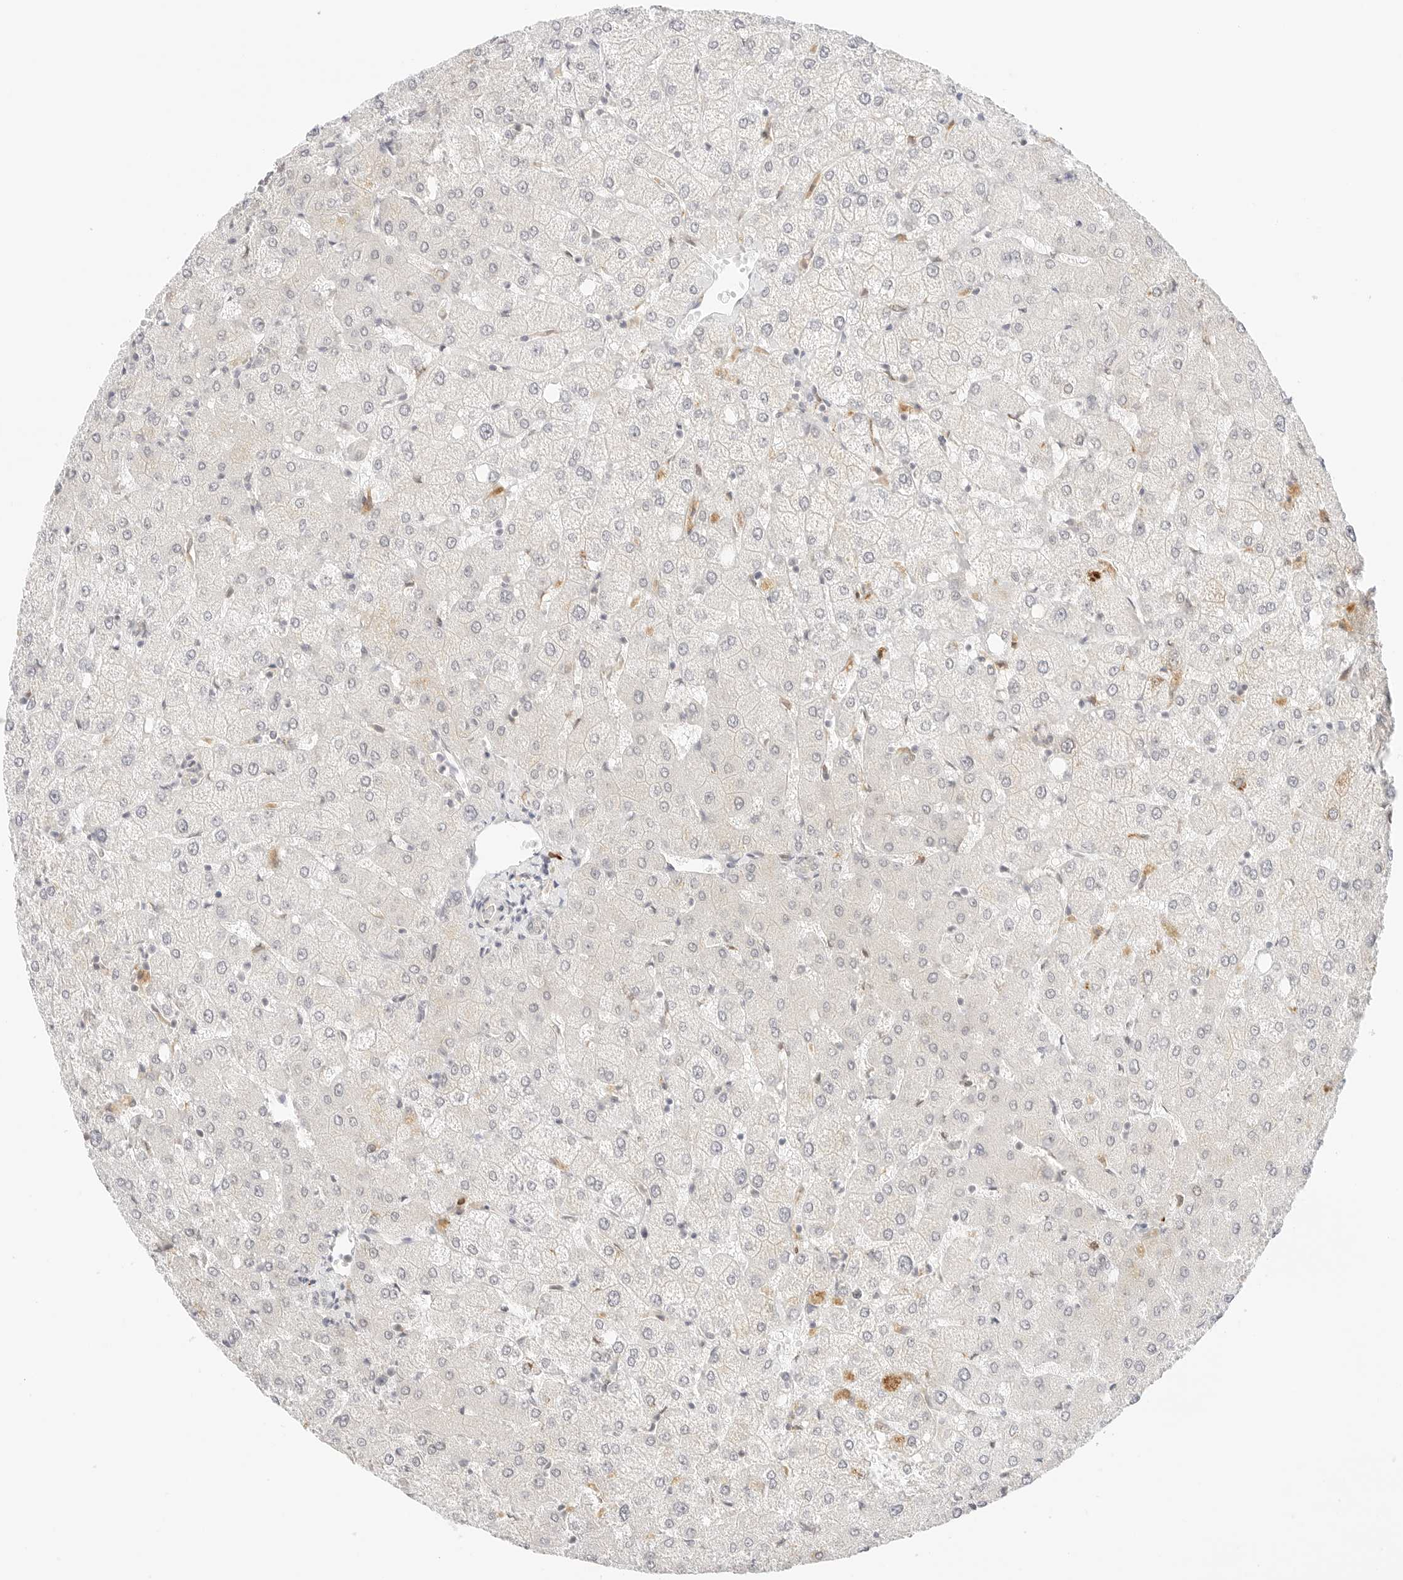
{"staining": {"intensity": "negative", "quantity": "none", "location": "none"}, "tissue": "liver", "cell_type": "Cholangiocytes", "image_type": "normal", "snomed": [{"axis": "morphology", "description": "Normal tissue, NOS"}, {"axis": "topography", "description": "Liver"}], "caption": "Liver stained for a protein using IHC demonstrates no expression cholangiocytes.", "gene": "TEKT2", "patient": {"sex": "female", "age": 54}}